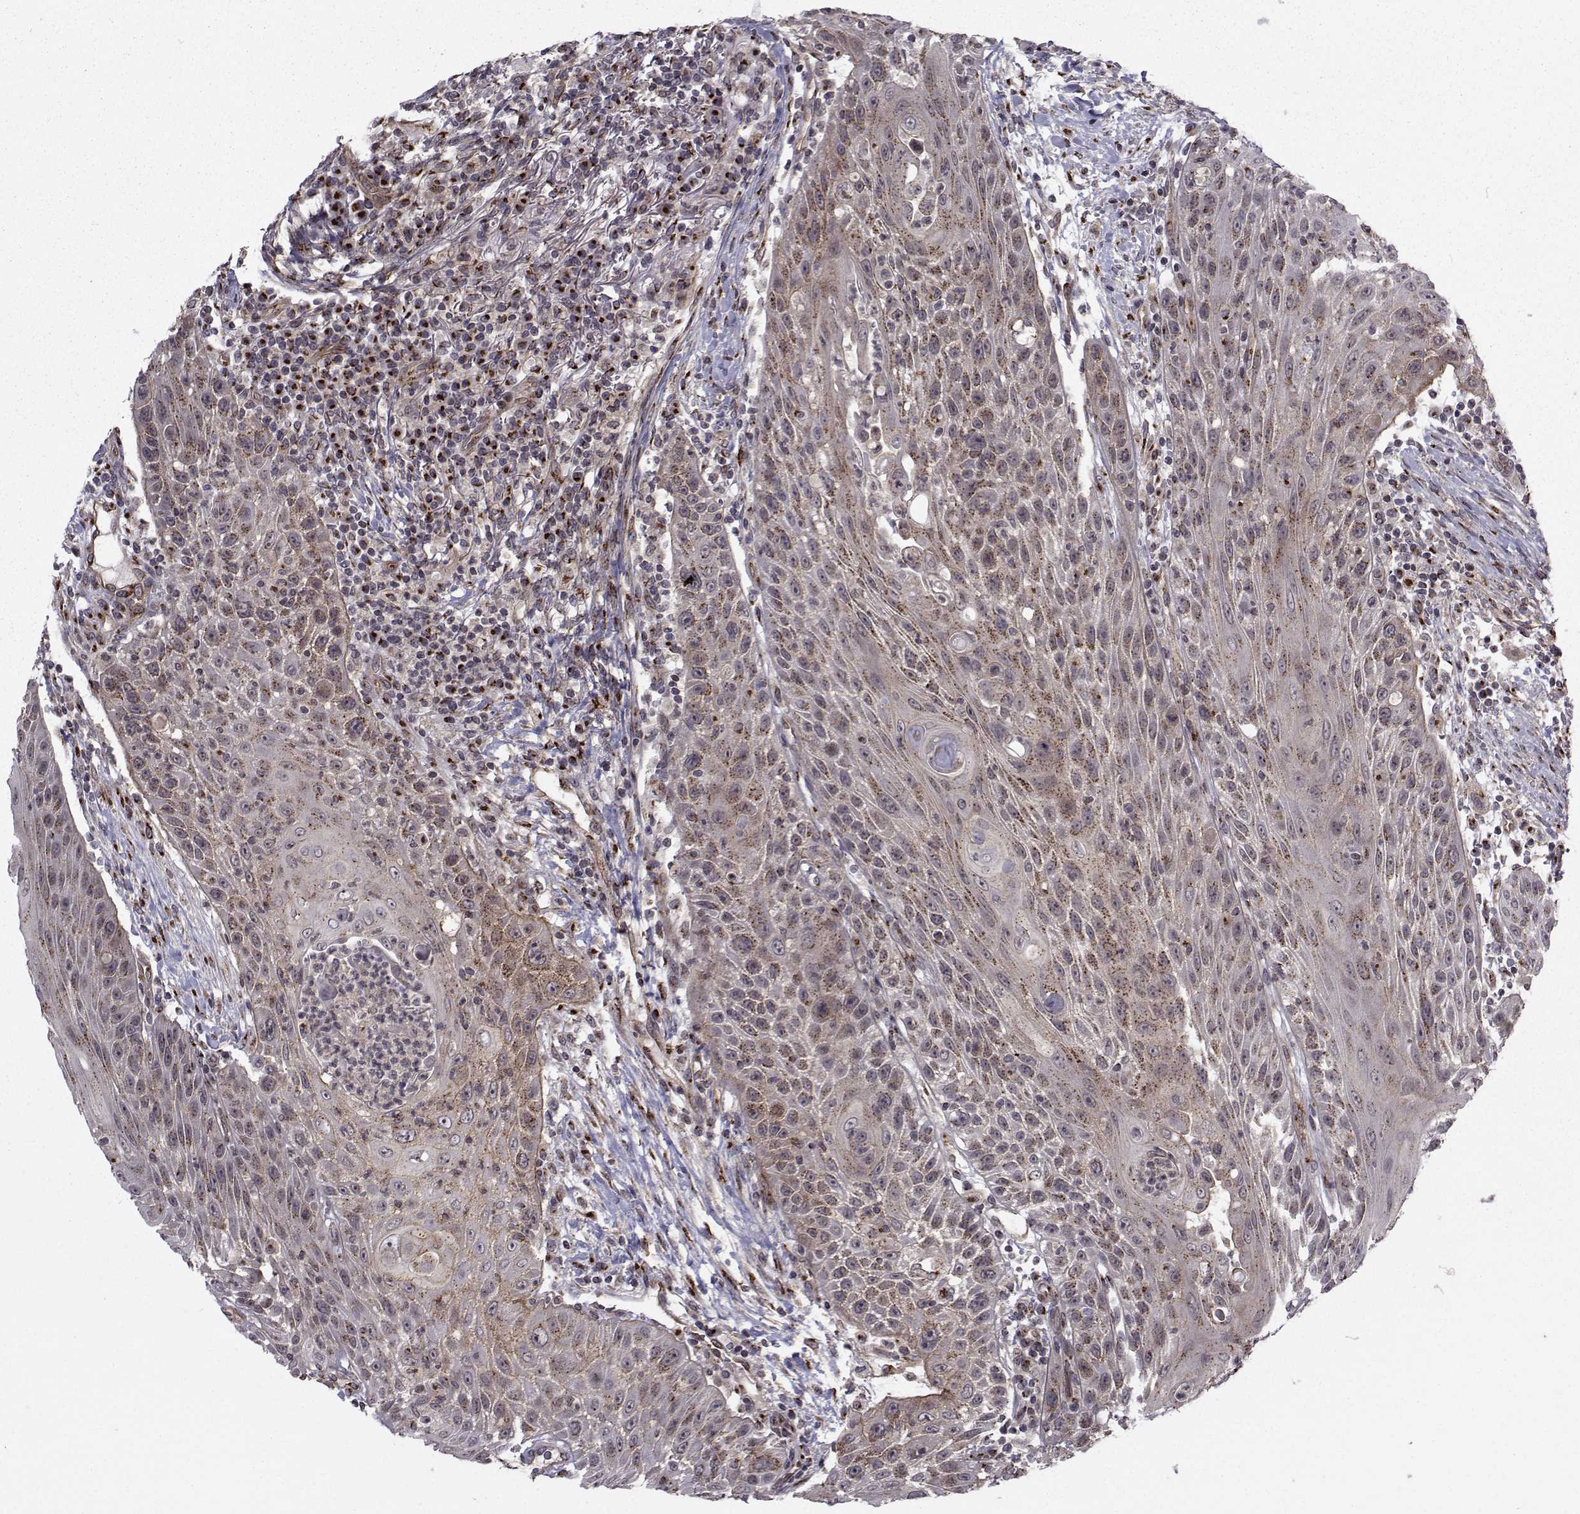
{"staining": {"intensity": "weak", "quantity": "25%-75%", "location": "cytoplasmic/membranous"}, "tissue": "head and neck cancer", "cell_type": "Tumor cells", "image_type": "cancer", "snomed": [{"axis": "morphology", "description": "Squamous cell carcinoma, NOS"}, {"axis": "topography", "description": "Head-Neck"}], "caption": "Protein expression by immunohistochemistry (IHC) demonstrates weak cytoplasmic/membranous positivity in approximately 25%-75% of tumor cells in squamous cell carcinoma (head and neck).", "gene": "ATP6V1C2", "patient": {"sex": "male", "age": 69}}